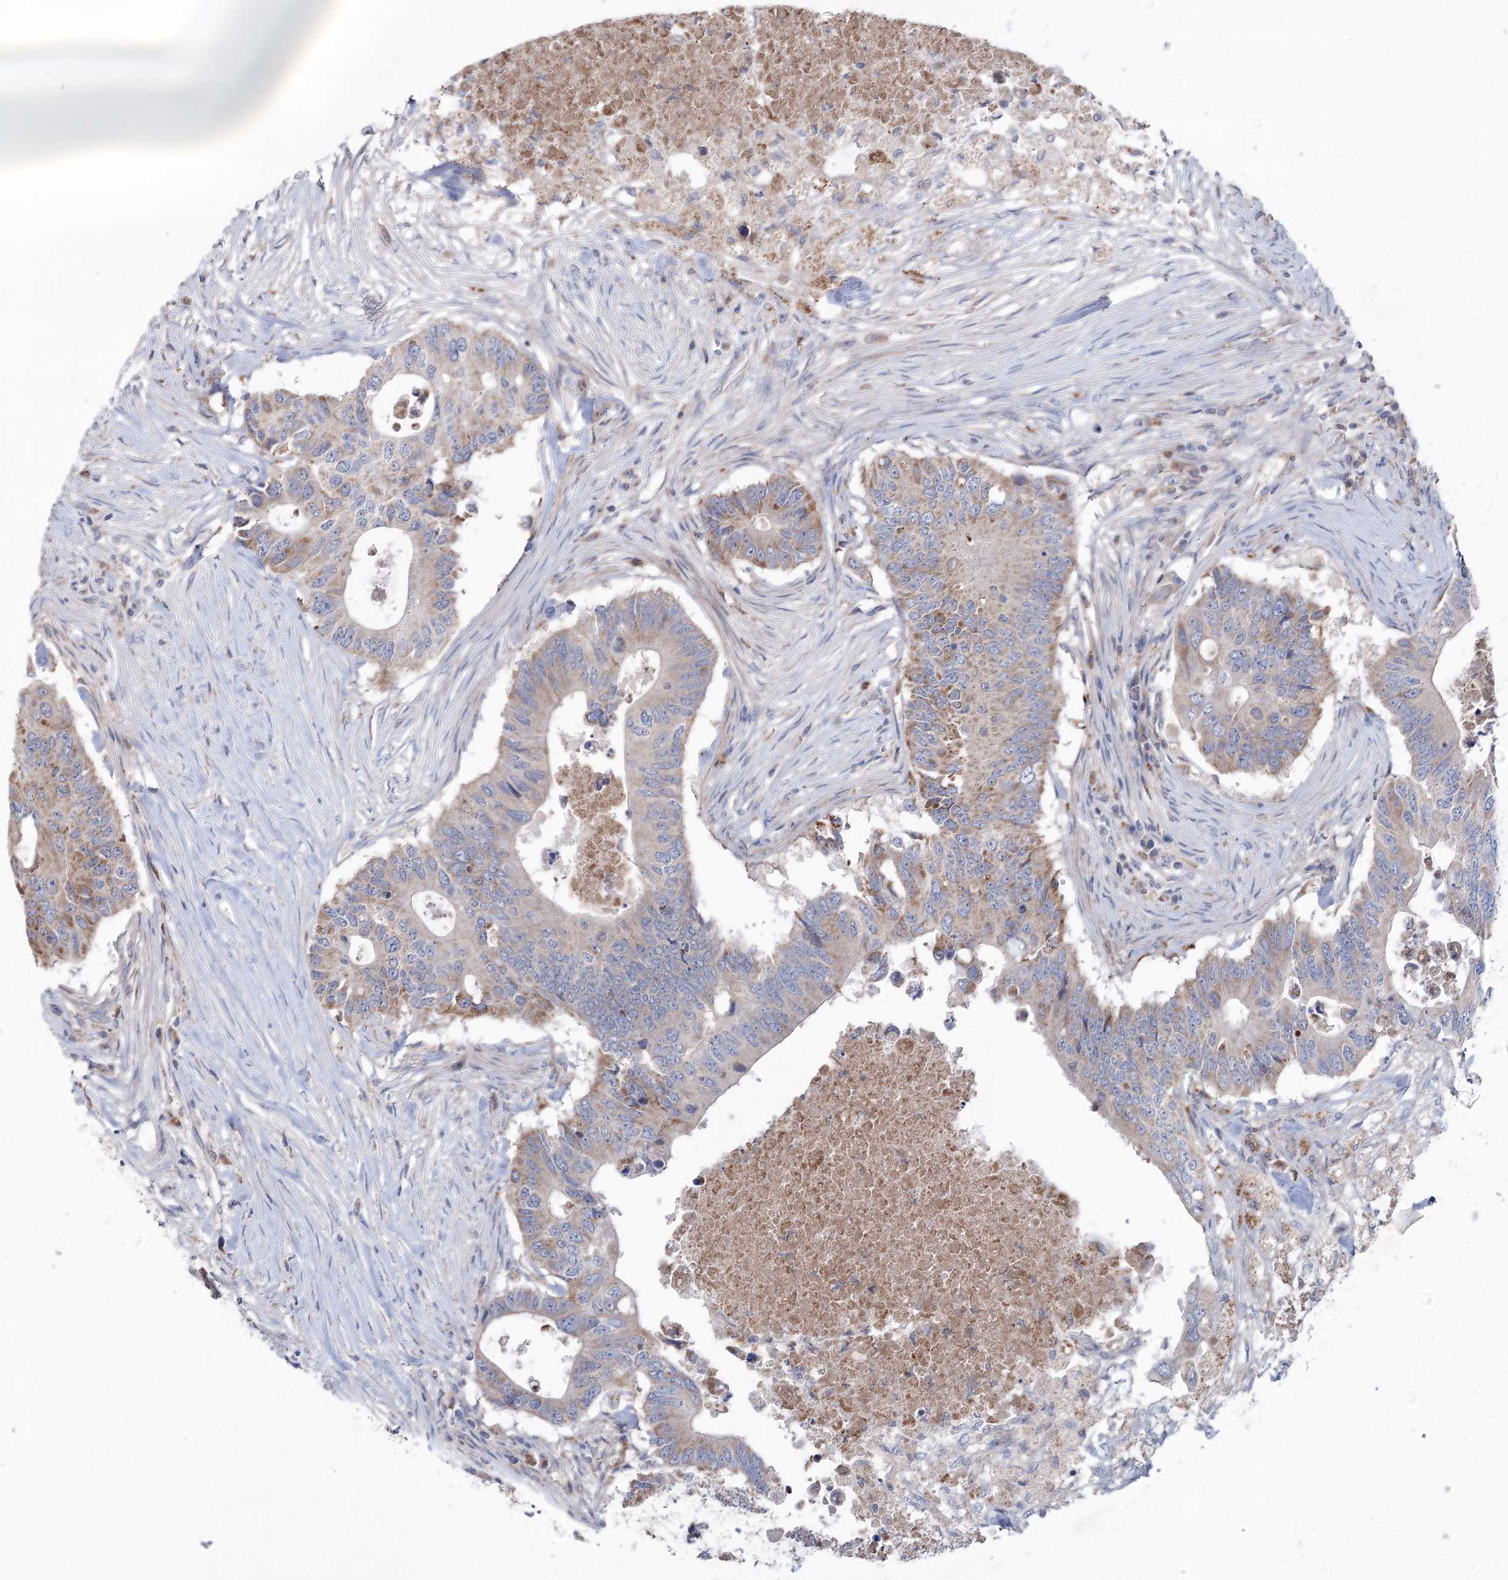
{"staining": {"intensity": "moderate", "quantity": "<25%", "location": "cytoplasmic/membranous"}, "tissue": "colorectal cancer", "cell_type": "Tumor cells", "image_type": "cancer", "snomed": [{"axis": "morphology", "description": "Adenocarcinoma, NOS"}, {"axis": "topography", "description": "Colon"}], "caption": "Human colorectal adenocarcinoma stained for a protein (brown) shows moderate cytoplasmic/membranous positive expression in approximately <25% of tumor cells.", "gene": "MTCH2", "patient": {"sex": "male", "age": 71}}